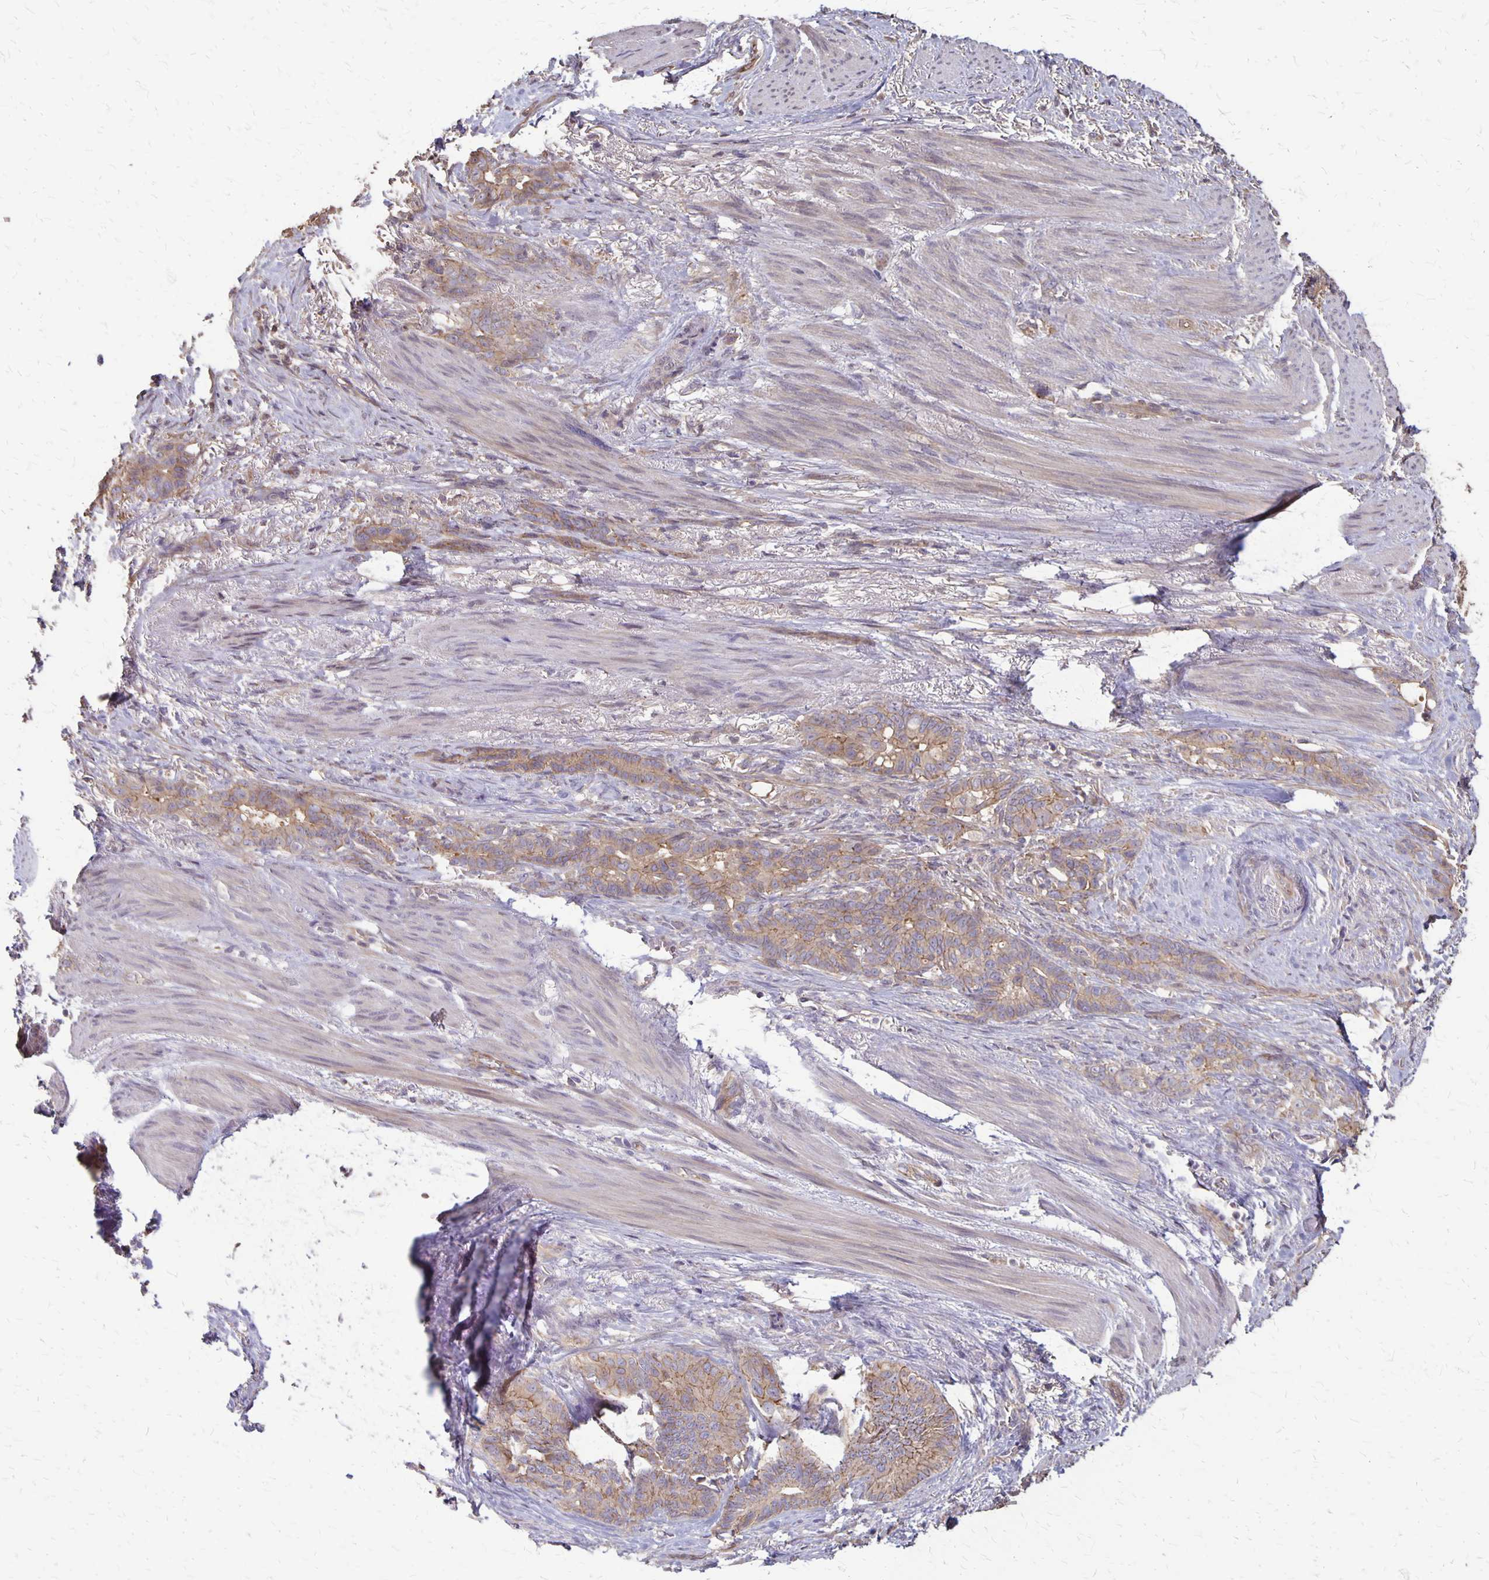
{"staining": {"intensity": "weak", "quantity": "25%-75%", "location": "cytoplasmic/membranous"}, "tissue": "stomach cancer", "cell_type": "Tumor cells", "image_type": "cancer", "snomed": [{"axis": "morphology", "description": "Normal tissue, NOS"}, {"axis": "morphology", "description": "Adenocarcinoma, NOS"}, {"axis": "topography", "description": "Esophagus"}, {"axis": "topography", "description": "Stomach, upper"}], "caption": "A micrograph of stomach cancer (adenocarcinoma) stained for a protein displays weak cytoplasmic/membranous brown staining in tumor cells.", "gene": "PROM2", "patient": {"sex": "male", "age": 62}}